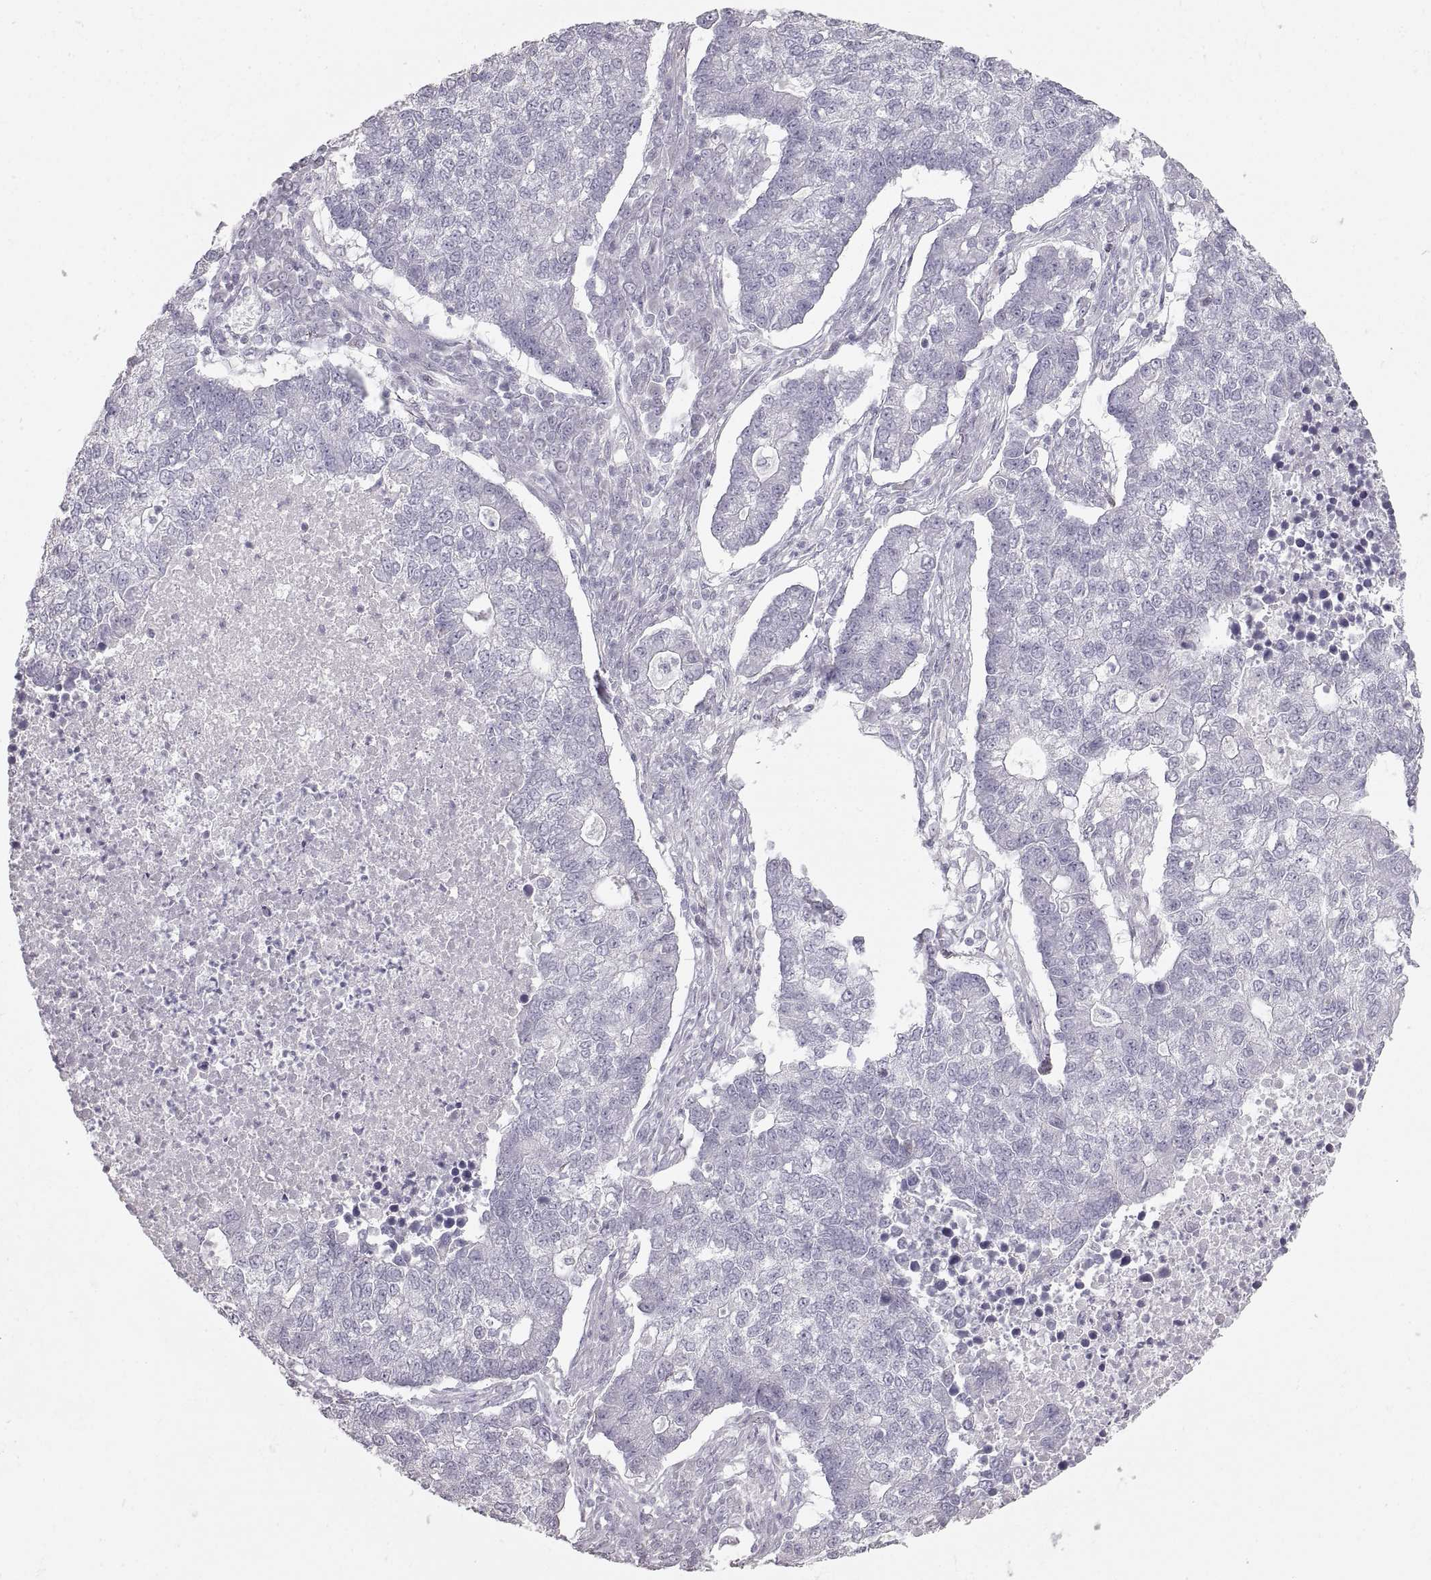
{"staining": {"intensity": "negative", "quantity": "none", "location": "none"}, "tissue": "lung cancer", "cell_type": "Tumor cells", "image_type": "cancer", "snomed": [{"axis": "morphology", "description": "Adenocarcinoma, NOS"}, {"axis": "topography", "description": "Lung"}], "caption": "Immunohistochemistry (IHC) histopathology image of human lung adenocarcinoma stained for a protein (brown), which reveals no expression in tumor cells.", "gene": "ZP3", "patient": {"sex": "male", "age": 57}}